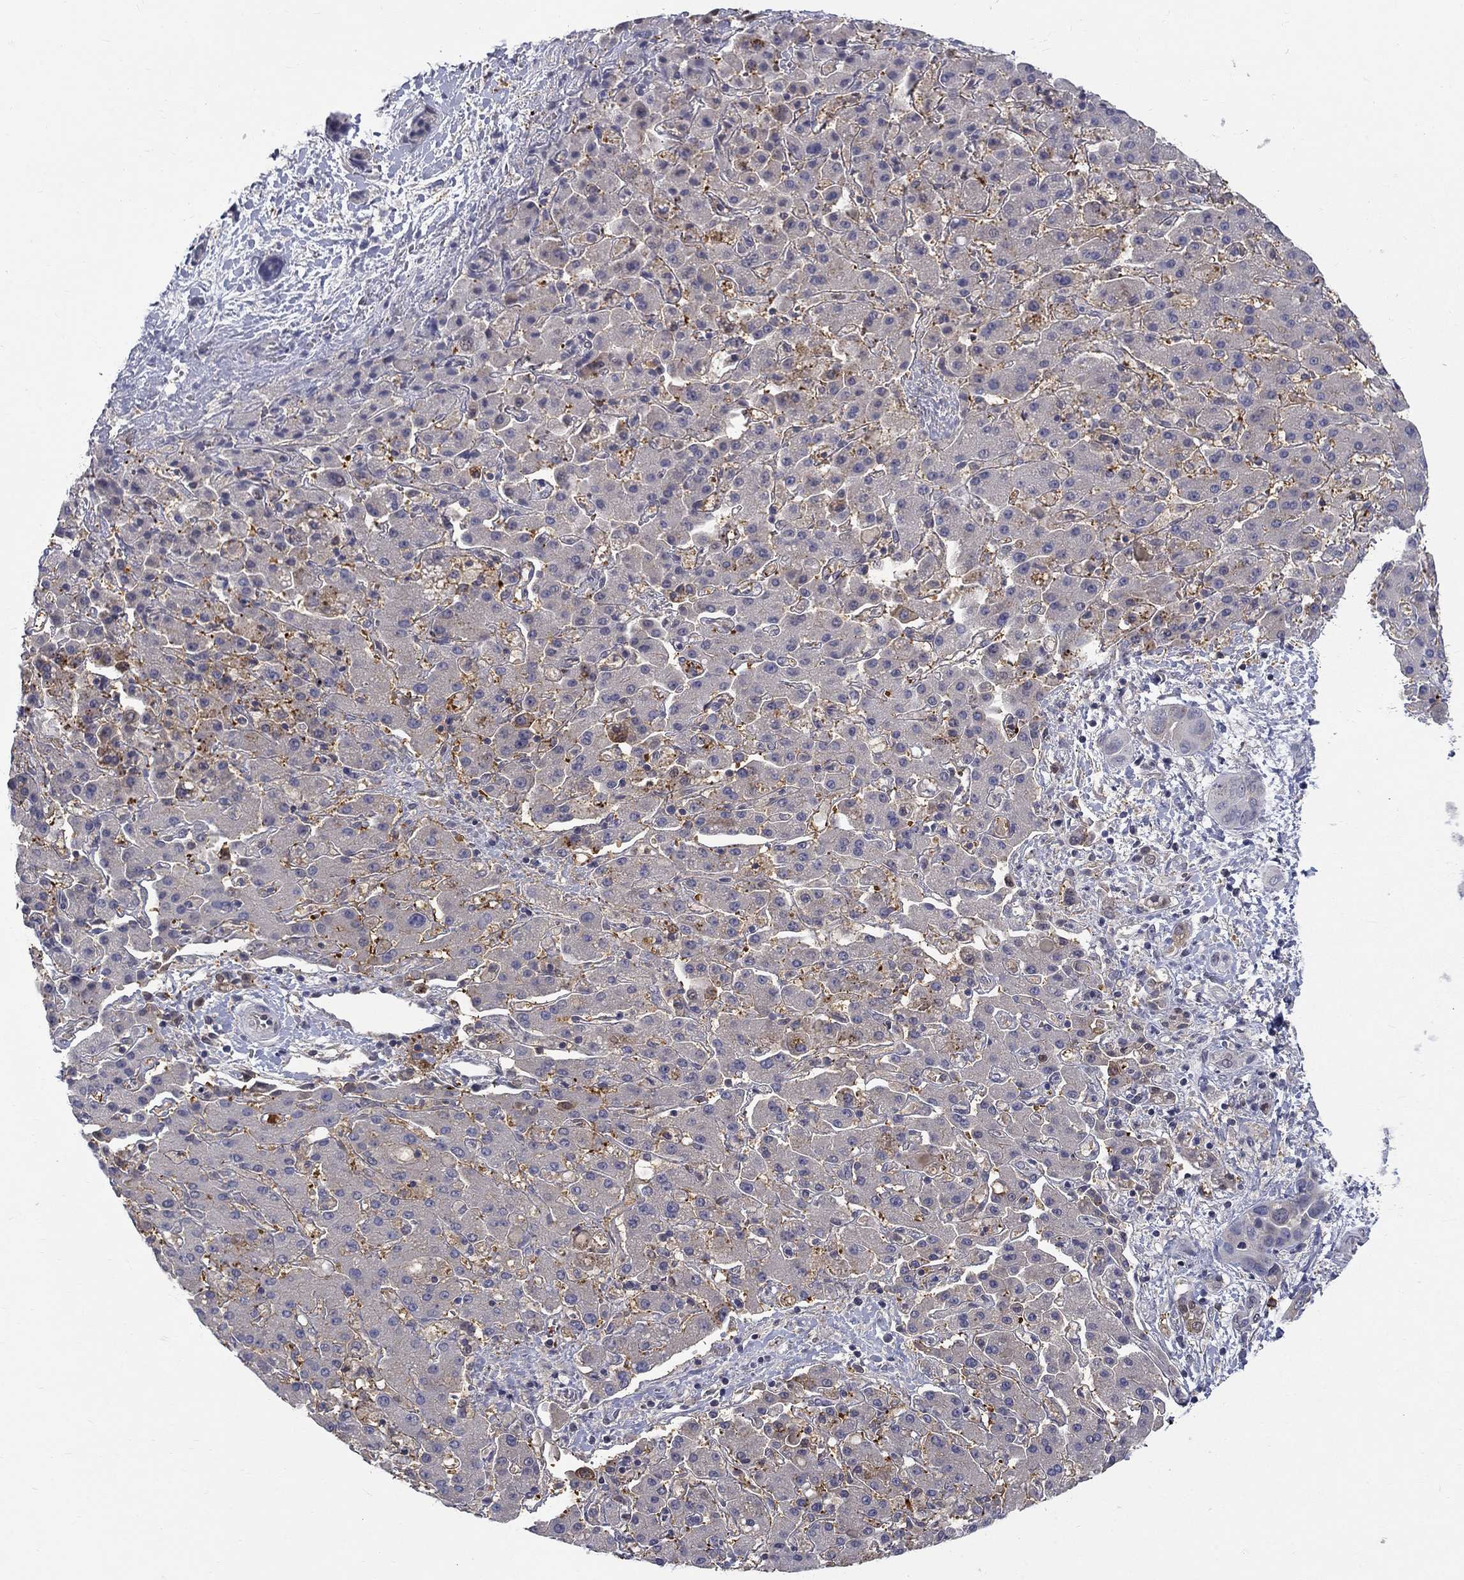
{"staining": {"intensity": "moderate", "quantity": "<25%", "location": "cytoplasmic/membranous"}, "tissue": "liver cancer", "cell_type": "Tumor cells", "image_type": "cancer", "snomed": [{"axis": "morphology", "description": "Cholangiocarcinoma"}, {"axis": "topography", "description": "Liver"}], "caption": "This is a micrograph of IHC staining of liver cancer (cholangiocarcinoma), which shows moderate expression in the cytoplasmic/membranous of tumor cells.", "gene": "PCBP3", "patient": {"sex": "female", "age": 52}}